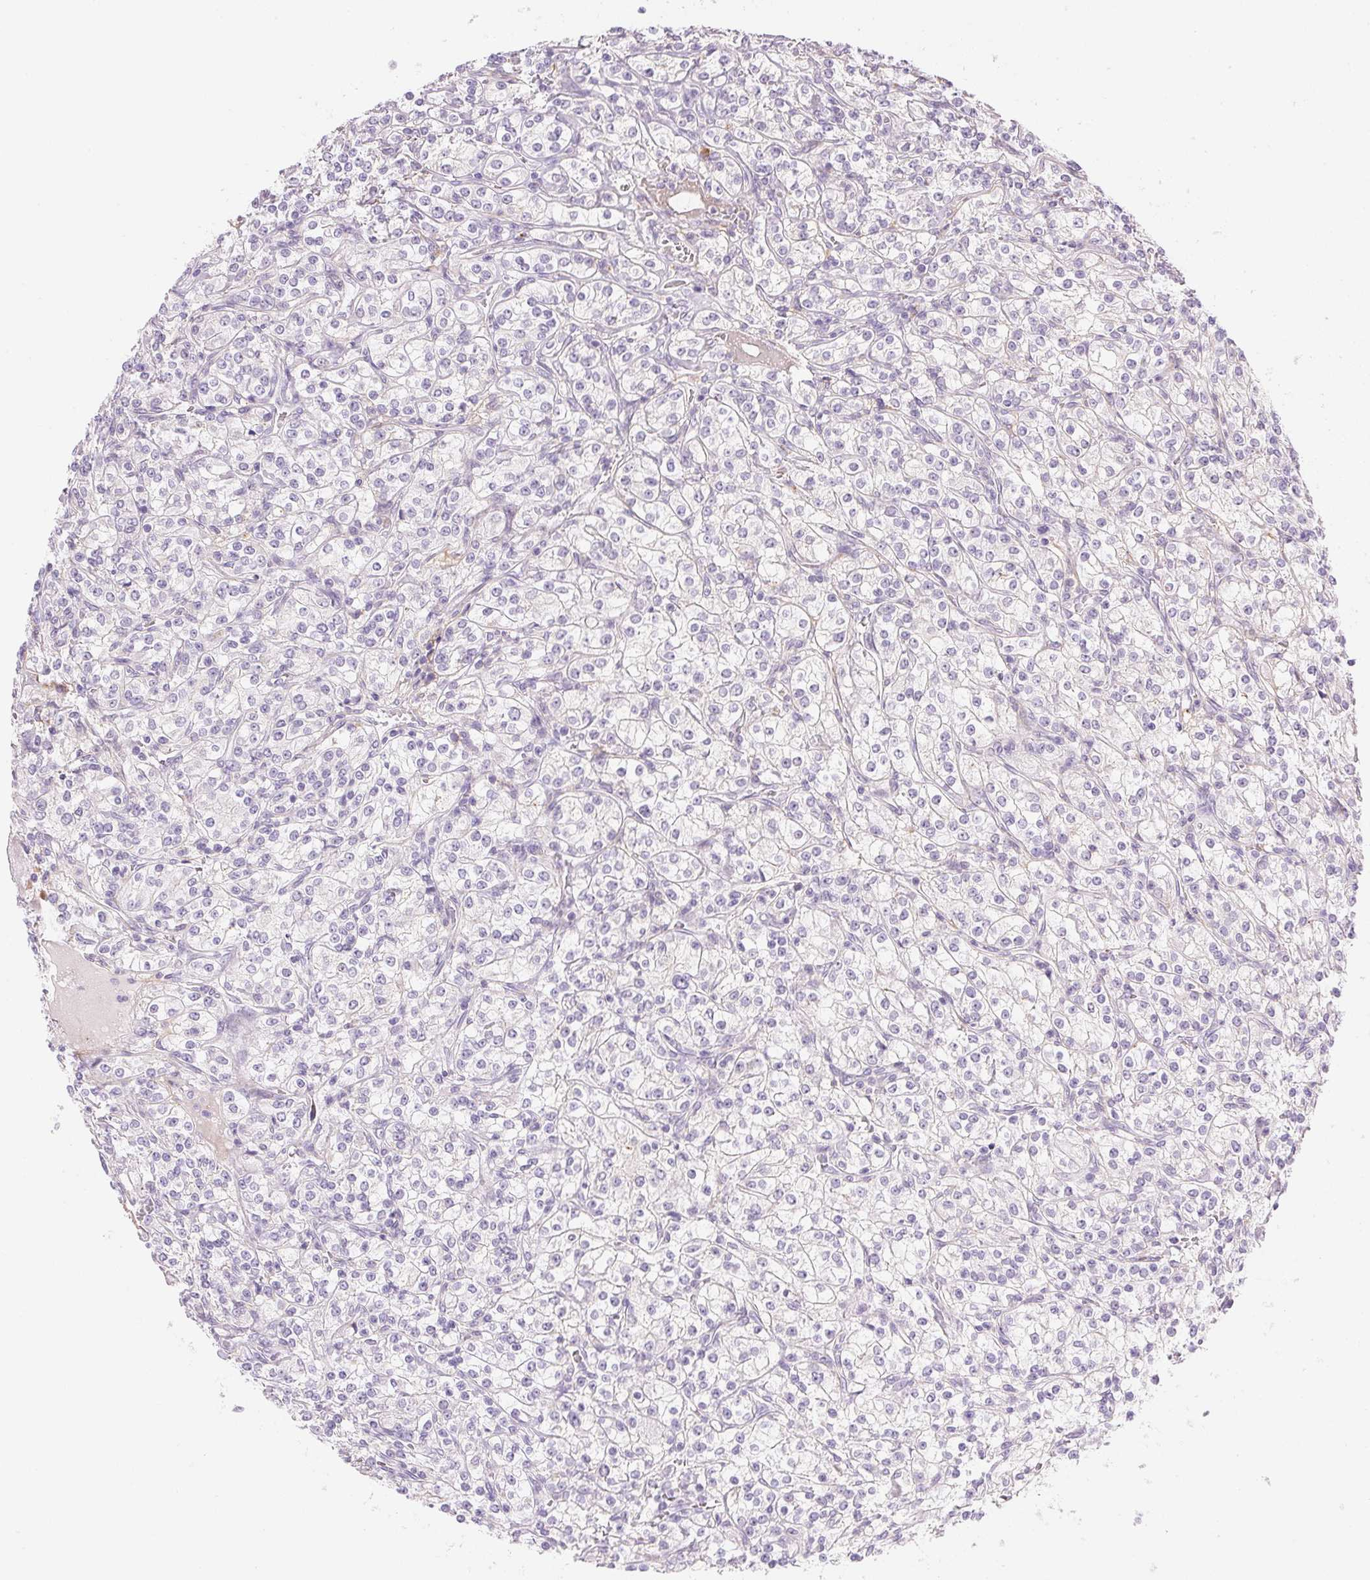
{"staining": {"intensity": "negative", "quantity": "none", "location": "none"}, "tissue": "renal cancer", "cell_type": "Tumor cells", "image_type": "cancer", "snomed": [{"axis": "morphology", "description": "Adenocarcinoma, NOS"}, {"axis": "topography", "description": "Kidney"}], "caption": "DAB immunohistochemical staining of human renal cancer (adenocarcinoma) displays no significant expression in tumor cells.", "gene": "TEKT1", "patient": {"sex": "male", "age": 77}}